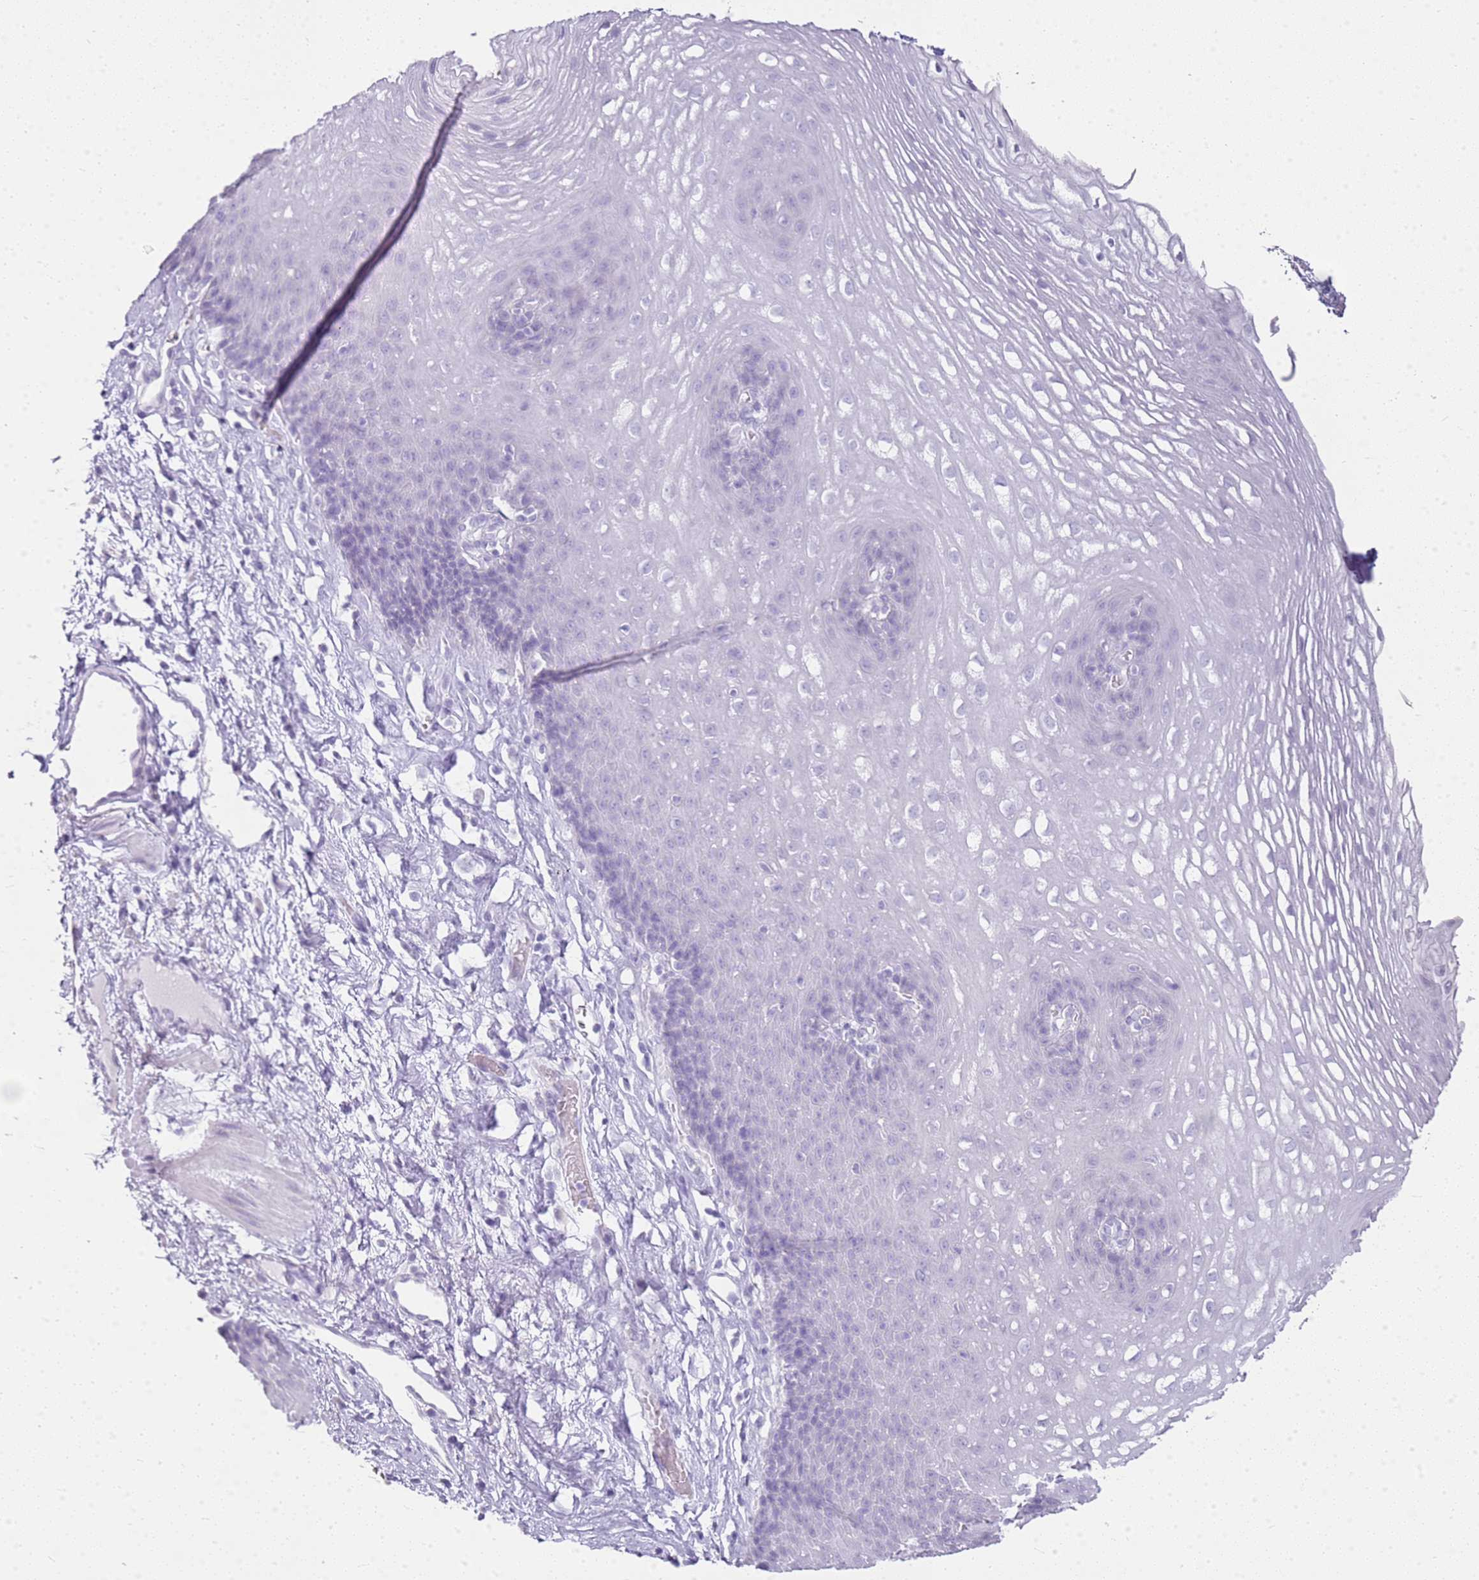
{"staining": {"intensity": "negative", "quantity": "none", "location": "none"}, "tissue": "esophagus", "cell_type": "Squamous epithelial cells", "image_type": "normal", "snomed": [{"axis": "morphology", "description": "Normal tissue, NOS"}, {"axis": "topography", "description": "Esophagus"}], "caption": "The photomicrograph displays no staining of squamous epithelial cells in benign esophagus.", "gene": "CA8", "patient": {"sex": "female", "age": 66}}